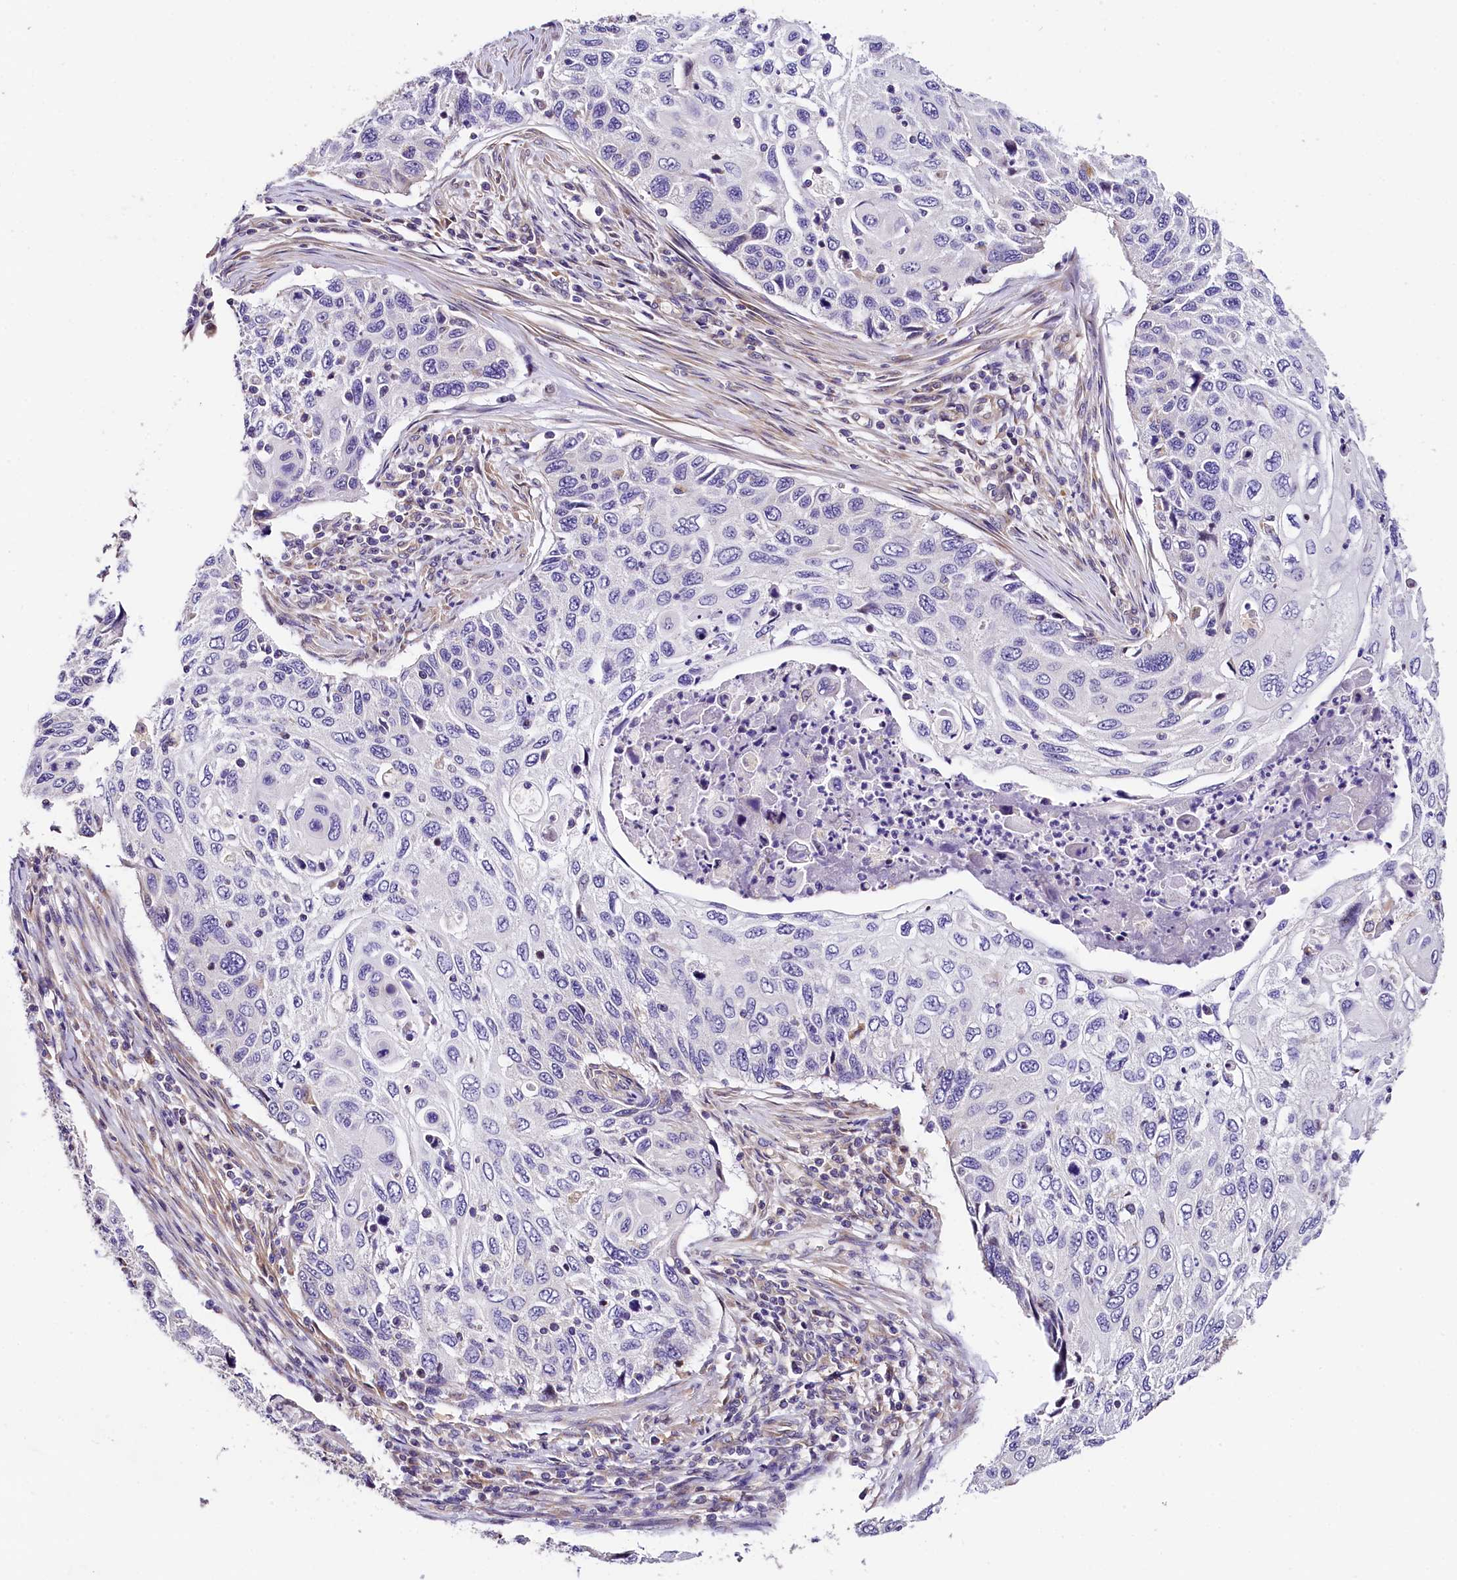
{"staining": {"intensity": "negative", "quantity": "none", "location": "none"}, "tissue": "cervical cancer", "cell_type": "Tumor cells", "image_type": "cancer", "snomed": [{"axis": "morphology", "description": "Squamous cell carcinoma, NOS"}, {"axis": "topography", "description": "Cervix"}], "caption": "Immunohistochemical staining of human cervical squamous cell carcinoma reveals no significant staining in tumor cells.", "gene": "ACAA2", "patient": {"sex": "female", "age": 70}}